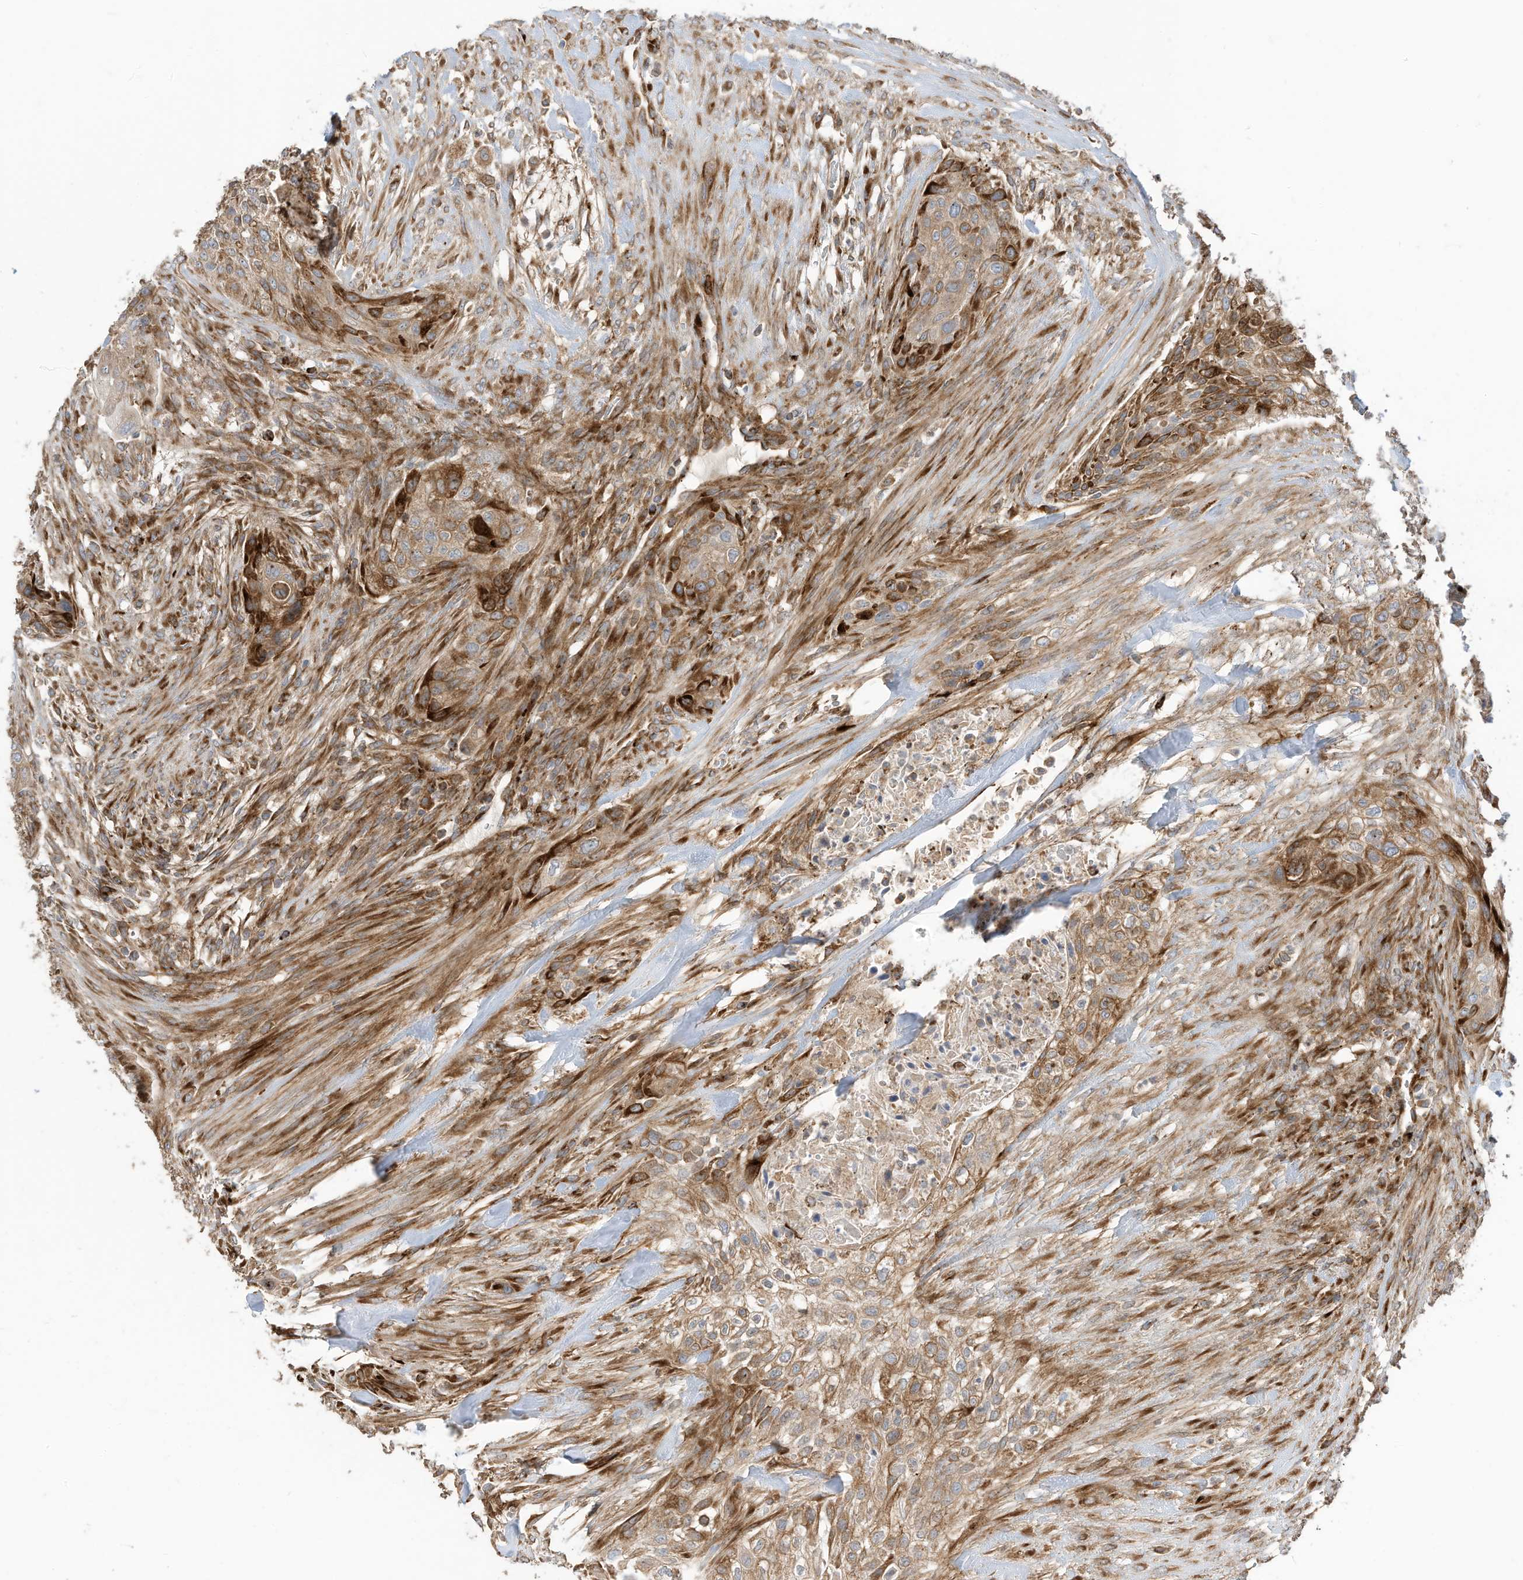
{"staining": {"intensity": "moderate", "quantity": "25%-75%", "location": "cytoplasmic/membranous"}, "tissue": "urothelial cancer", "cell_type": "Tumor cells", "image_type": "cancer", "snomed": [{"axis": "morphology", "description": "Urothelial carcinoma, High grade"}, {"axis": "topography", "description": "Urinary bladder"}], "caption": "Urothelial cancer stained with DAB immunohistochemistry exhibits medium levels of moderate cytoplasmic/membranous positivity in about 25%-75% of tumor cells.", "gene": "TRNAU1AP", "patient": {"sex": "male", "age": 35}}